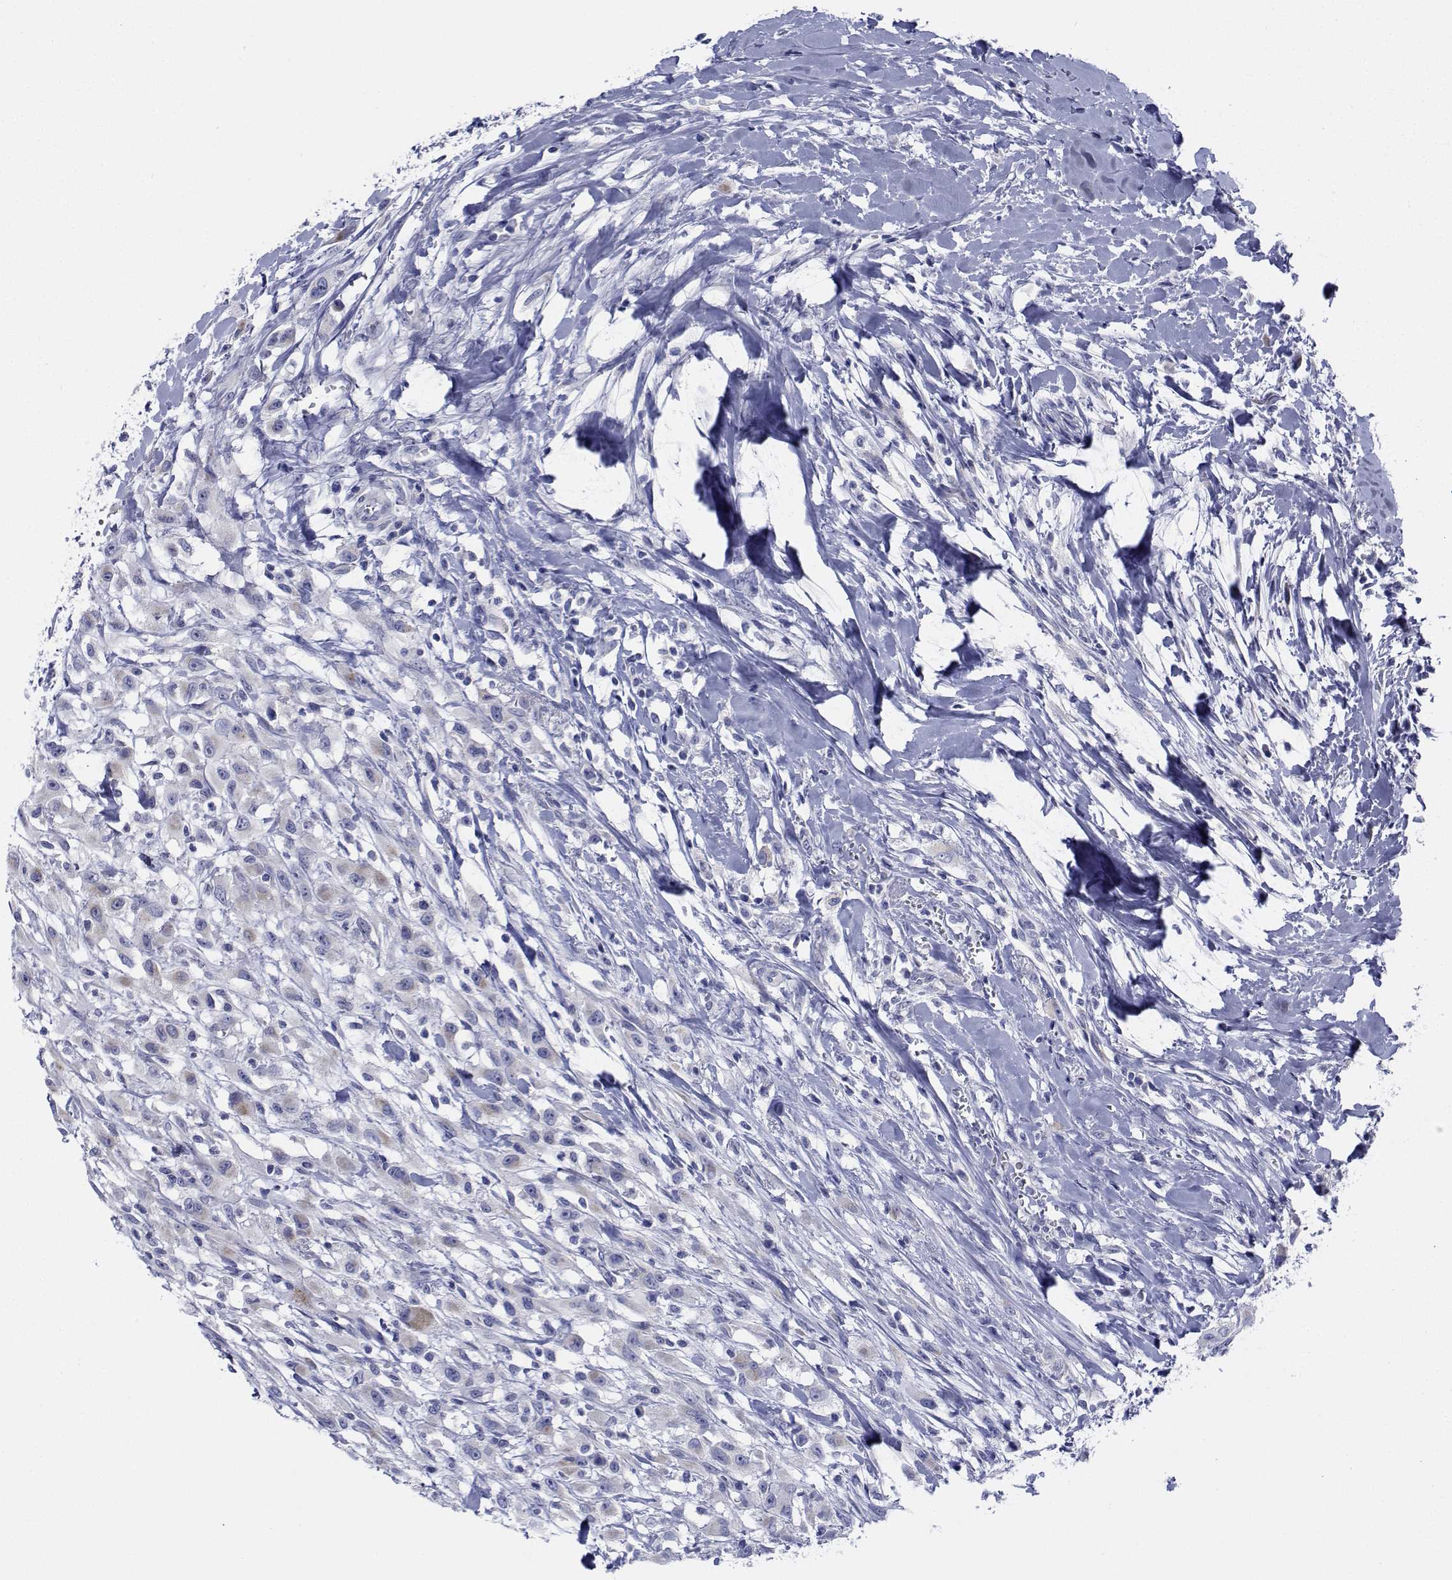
{"staining": {"intensity": "negative", "quantity": "none", "location": "none"}, "tissue": "head and neck cancer", "cell_type": "Tumor cells", "image_type": "cancer", "snomed": [{"axis": "morphology", "description": "Squamous cell carcinoma, NOS"}, {"axis": "morphology", "description": "Squamous cell carcinoma, metastatic, NOS"}, {"axis": "topography", "description": "Oral tissue"}, {"axis": "topography", "description": "Head-Neck"}], "caption": "Immunohistochemistry (IHC) histopathology image of neoplastic tissue: head and neck cancer stained with DAB reveals no significant protein positivity in tumor cells.", "gene": "CDHR3", "patient": {"sex": "female", "age": 85}}